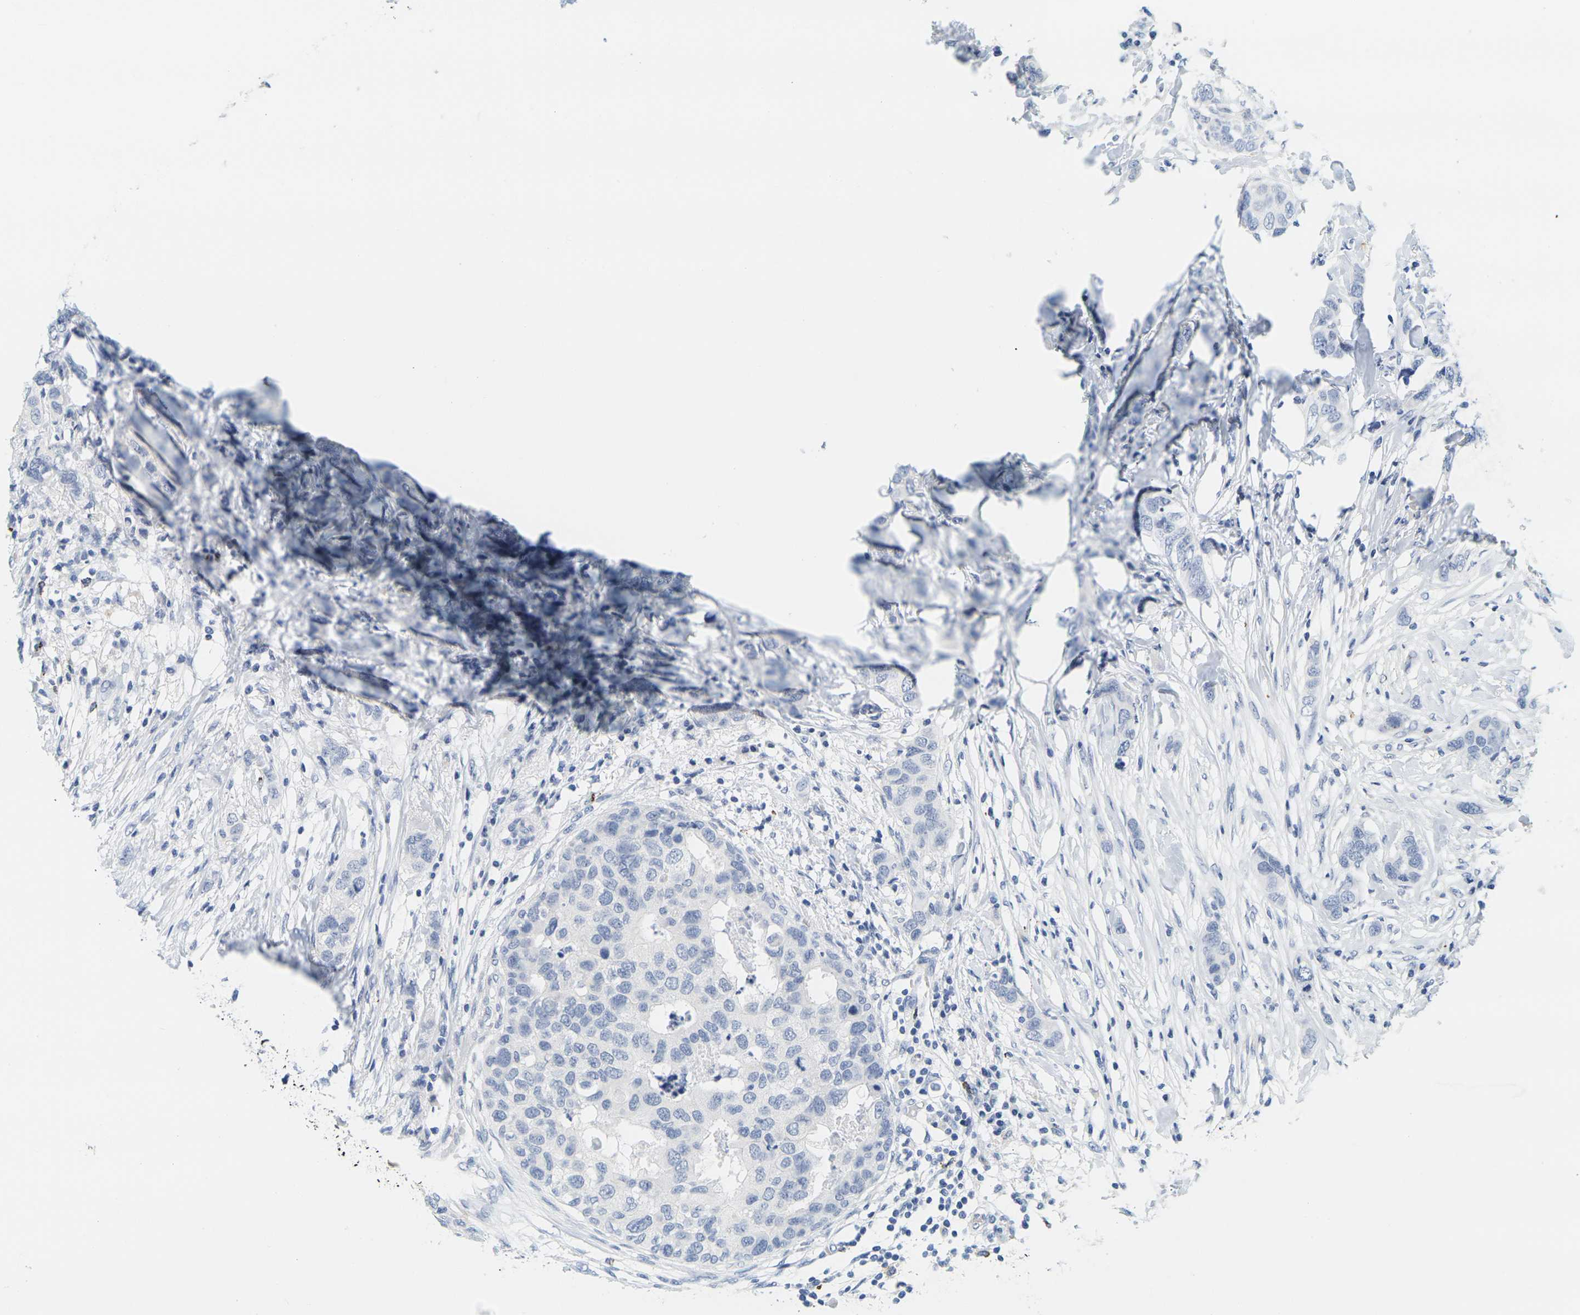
{"staining": {"intensity": "negative", "quantity": "none", "location": "none"}, "tissue": "breast cancer", "cell_type": "Tumor cells", "image_type": "cancer", "snomed": [{"axis": "morphology", "description": "Duct carcinoma"}, {"axis": "topography", "description": "Breast"}], "caption": "An image of human breast infiltrating ductal carcinoma is negative for staining in tumor cells.", "gene": "HLA-DOB", "patient": {"sex": "female", "age": 50}}